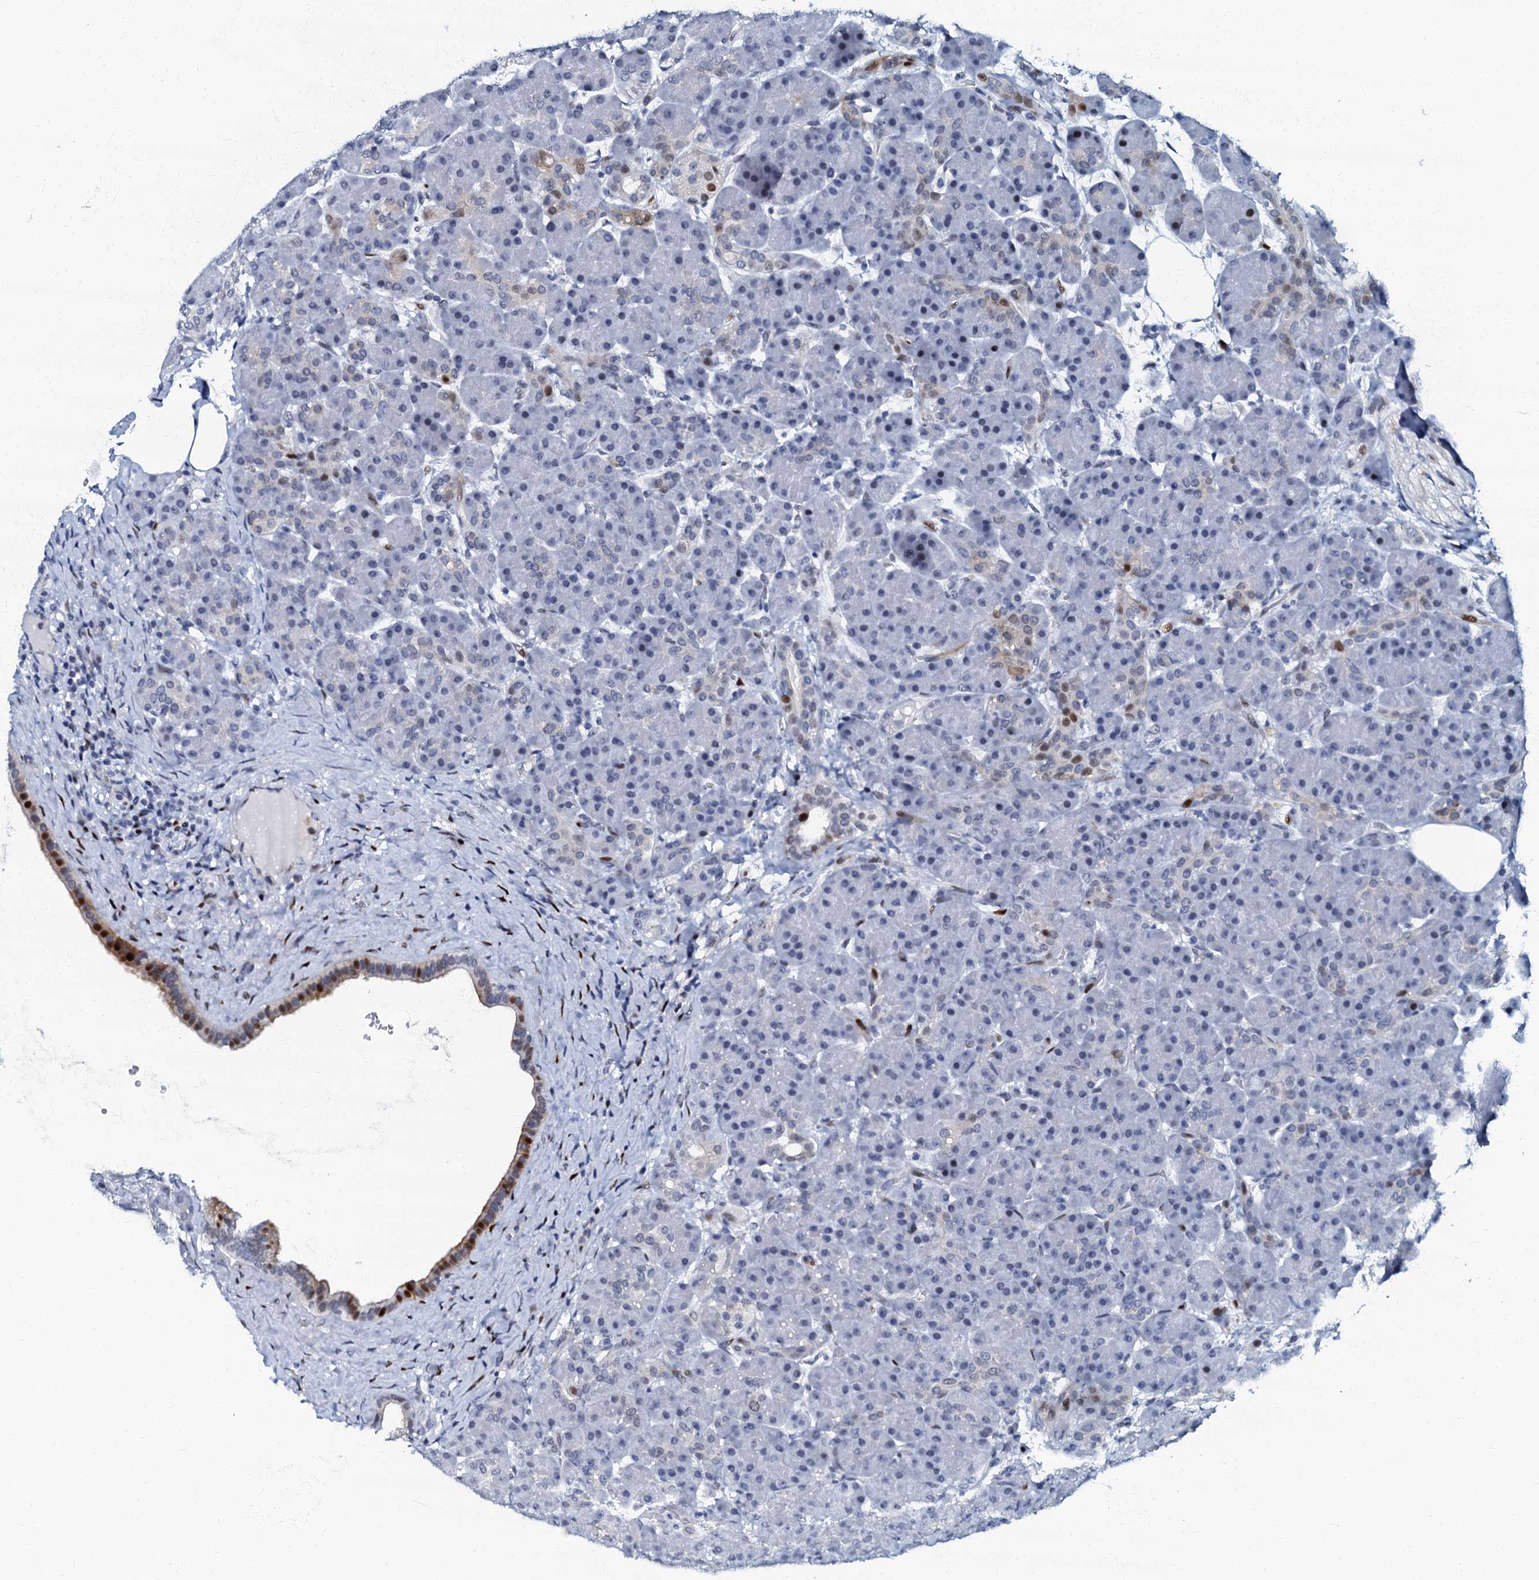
{"staining": {"intensity": "moderate", "quantity": "<25%", "location": "nuclear"}, "tissue": "pancreas", "cell_type": "Exocrine glandular cells", "image_type": "normal", "snomed": [{"axis": "morphology", "description": "Normal tissue, NOS"}, {"axis": "topography", "description": "Pancreas"}], "caption": "A brown stain shows moderate nuclear positivity of a protein in exocrine glandular cells of benign human pancreas. The staining was performed using DAB, with brown indicating positive protein expression. Nuclei are stained blue with hematoxylin.", "gene": "MFSD5", "patient": {"sex": "male", "age": 63}}